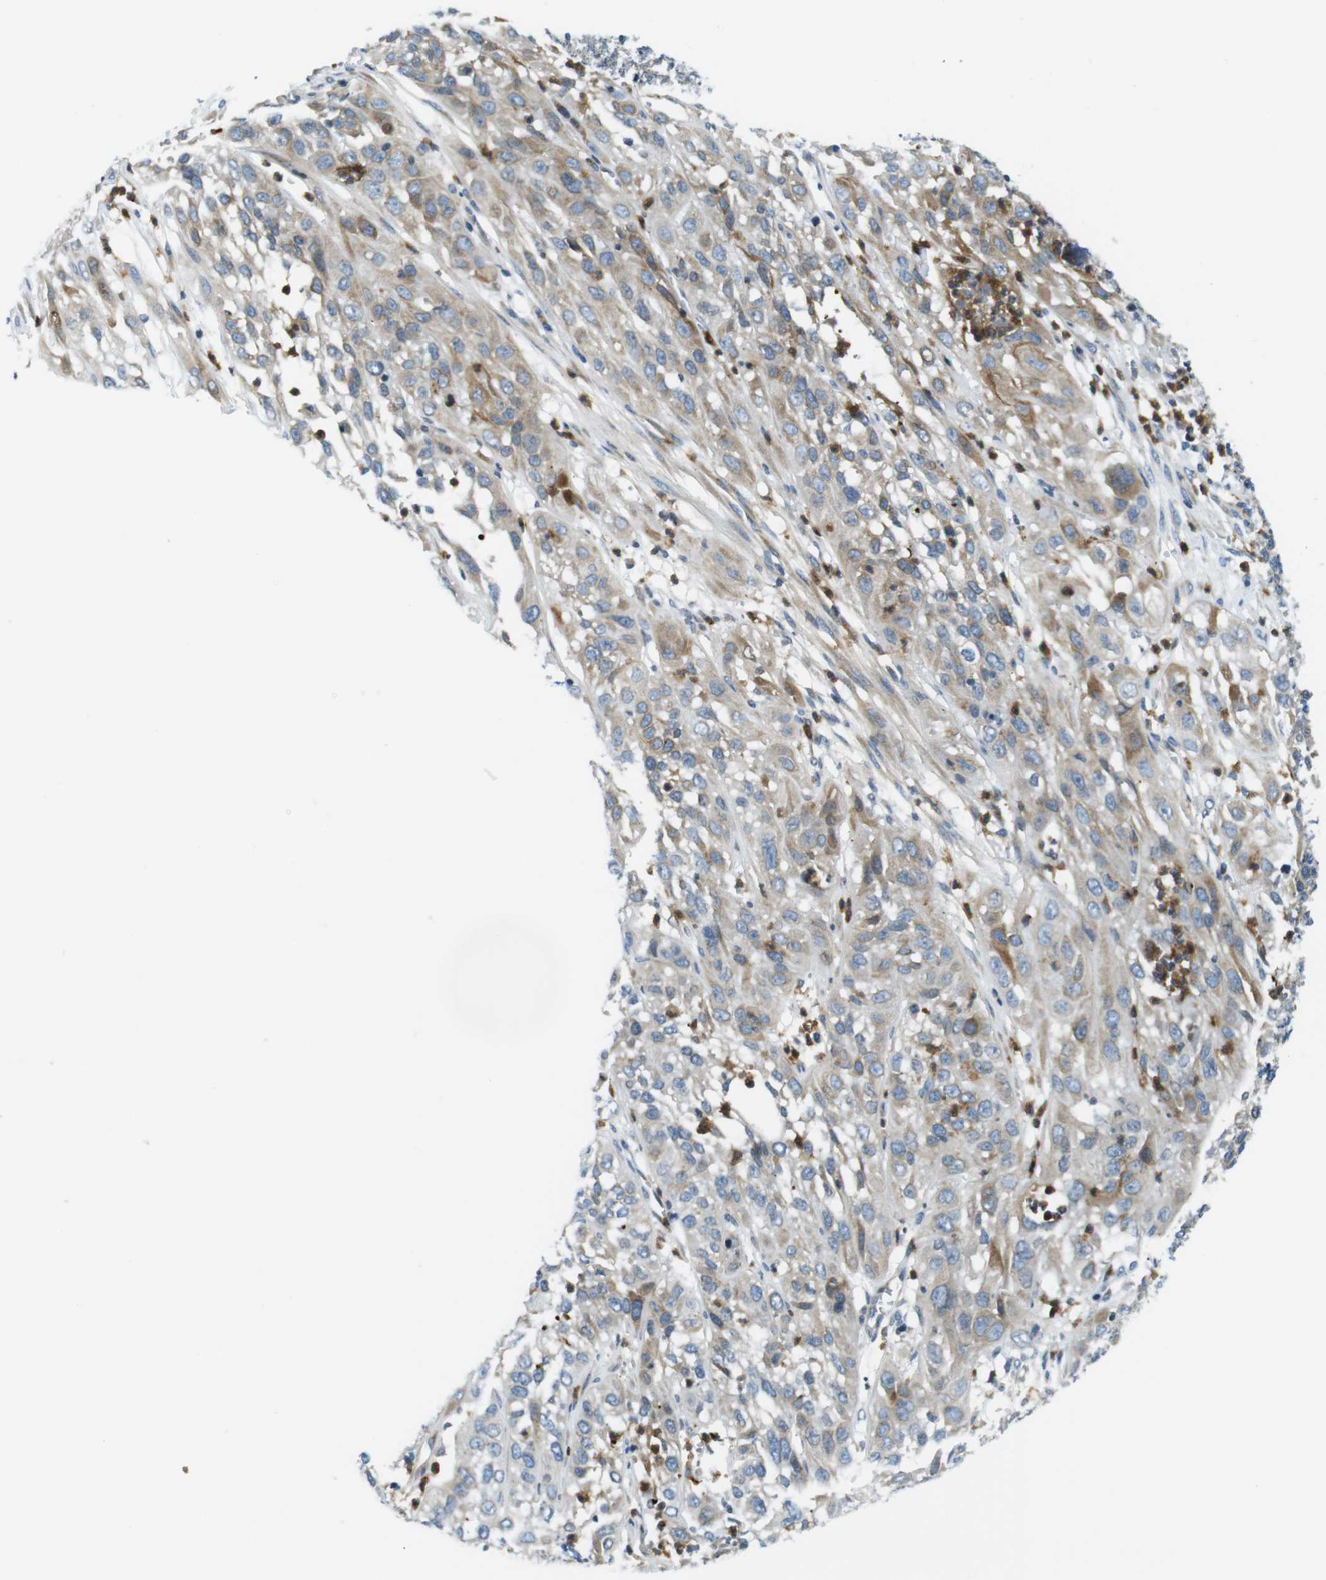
{"staining": {"intensity": "moderate", "quantity": "25%-75%", "location": "cytoplasmic/membranous"}, "tissue": "cervical cancer", "cell_type": "Tumor cells", "image_type": "cancer", "snomed": [{"axis": "morphology", "description": "Squamous cell carcinoma, NOS"}, {"axis": "topography", "description": "Cervix"}], "caption": "Cervical cancer was stained to show a protein in brown. There is medium levels of moderate cytoplasmic/membranous positivity in approximately 25%-75% of tumor cells.", "gene": "ZDHHC3", "patient": {"sex": "female", "age": 32}}